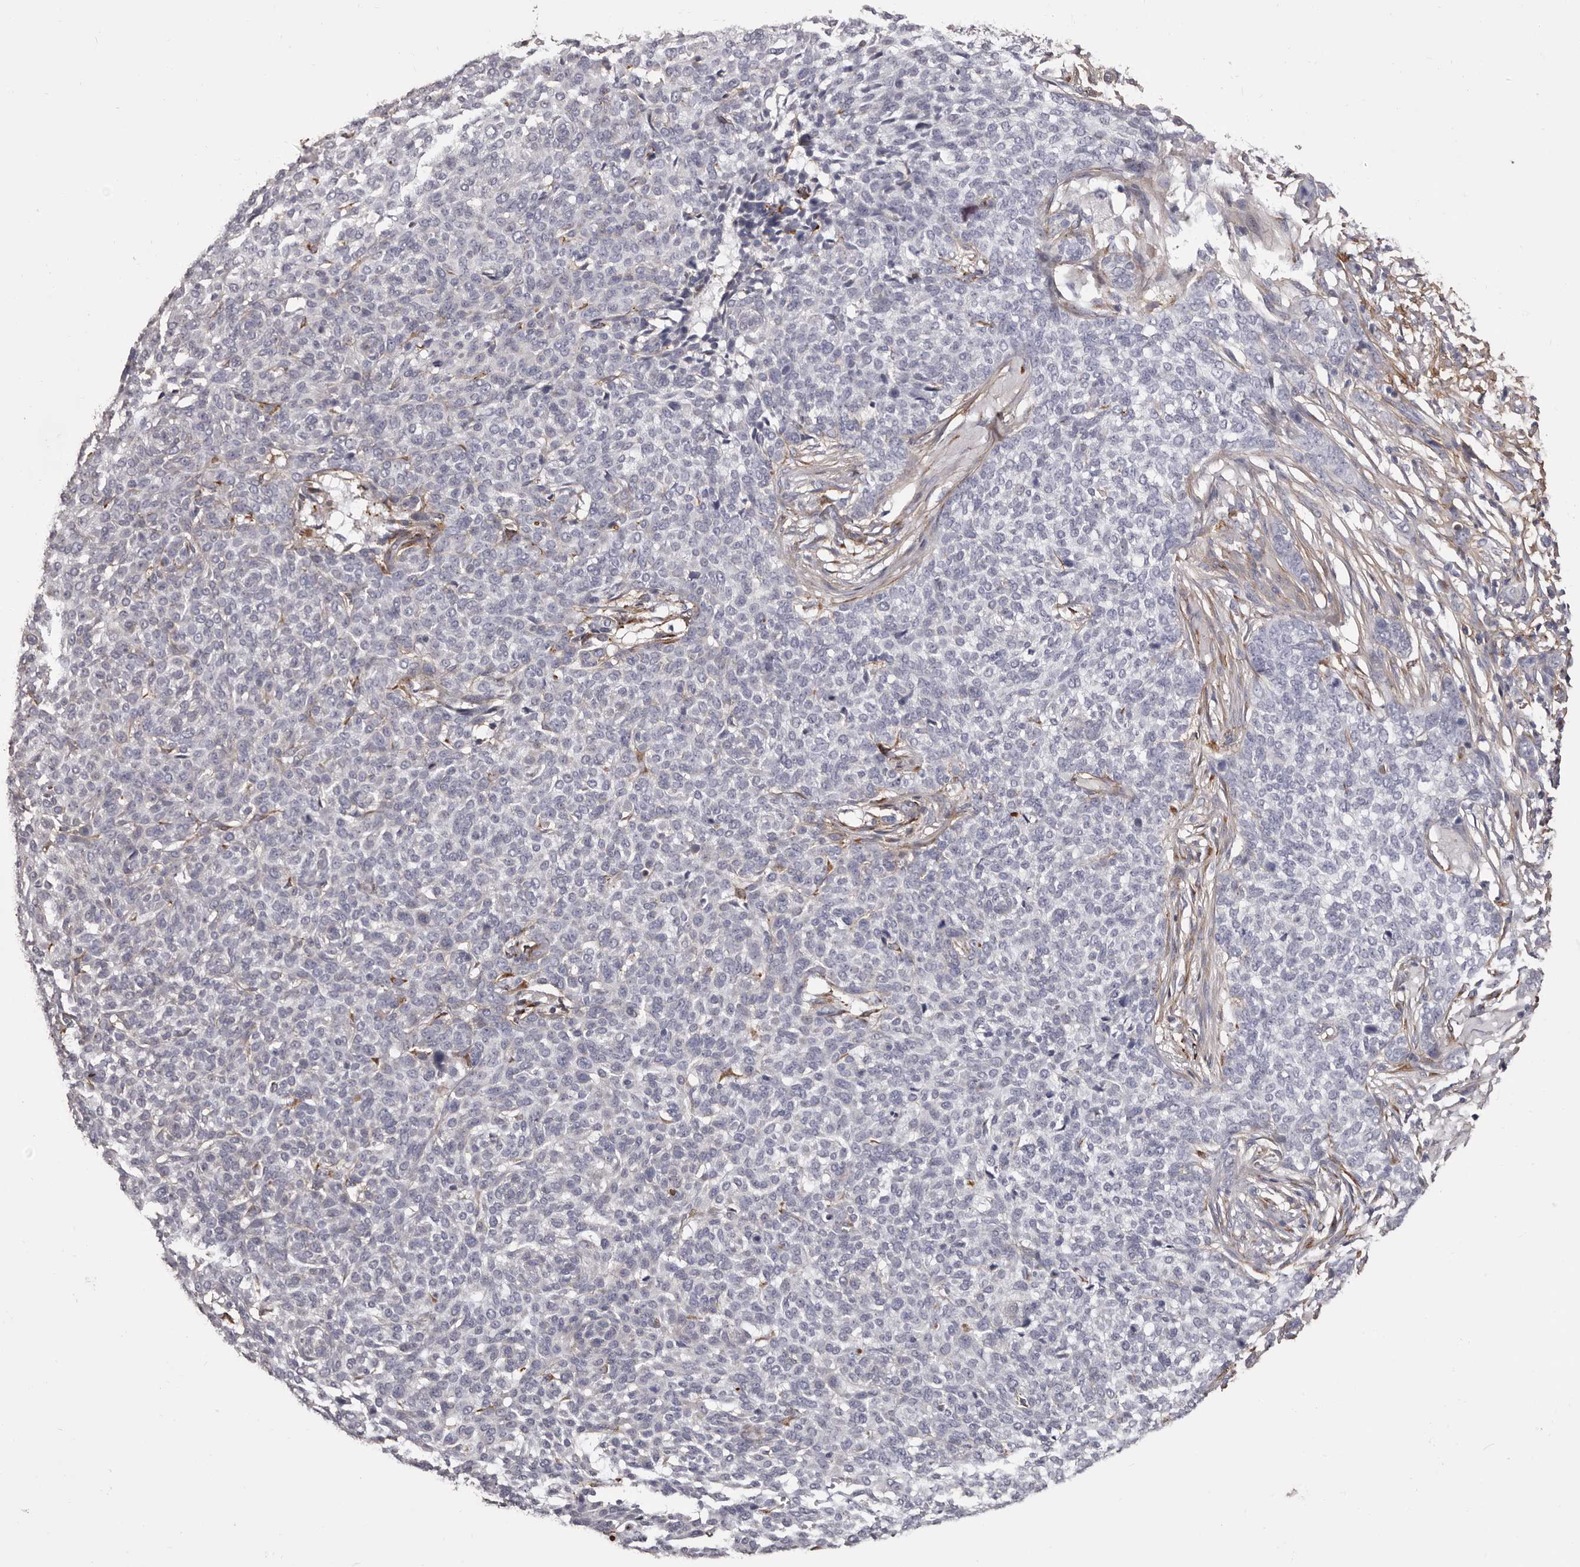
{"staining": {"intensity": "negative", "quantity": "none", "location": "none"}, "tissue": "skin cancer", "cell_type": "Tumor cells", "image_type": "cancer", "snomed": [{"axis": "morphology", "description": "Basal cell carcinoma"}, {"axis": "topography", "description": "Skin"}], "caption": "This micrograph is of skin cancer (basal cell carcinoma) stained with immunohistochemistry (IHC) to label a protein in brown with the nuclei are counter-stained blue. There is no expression in tumor cells. (Immunohistochemistry, brightfield microscopy, high magnification).", "gene": "COL6A1", "patient": {"sex": "male", "age": 85}}